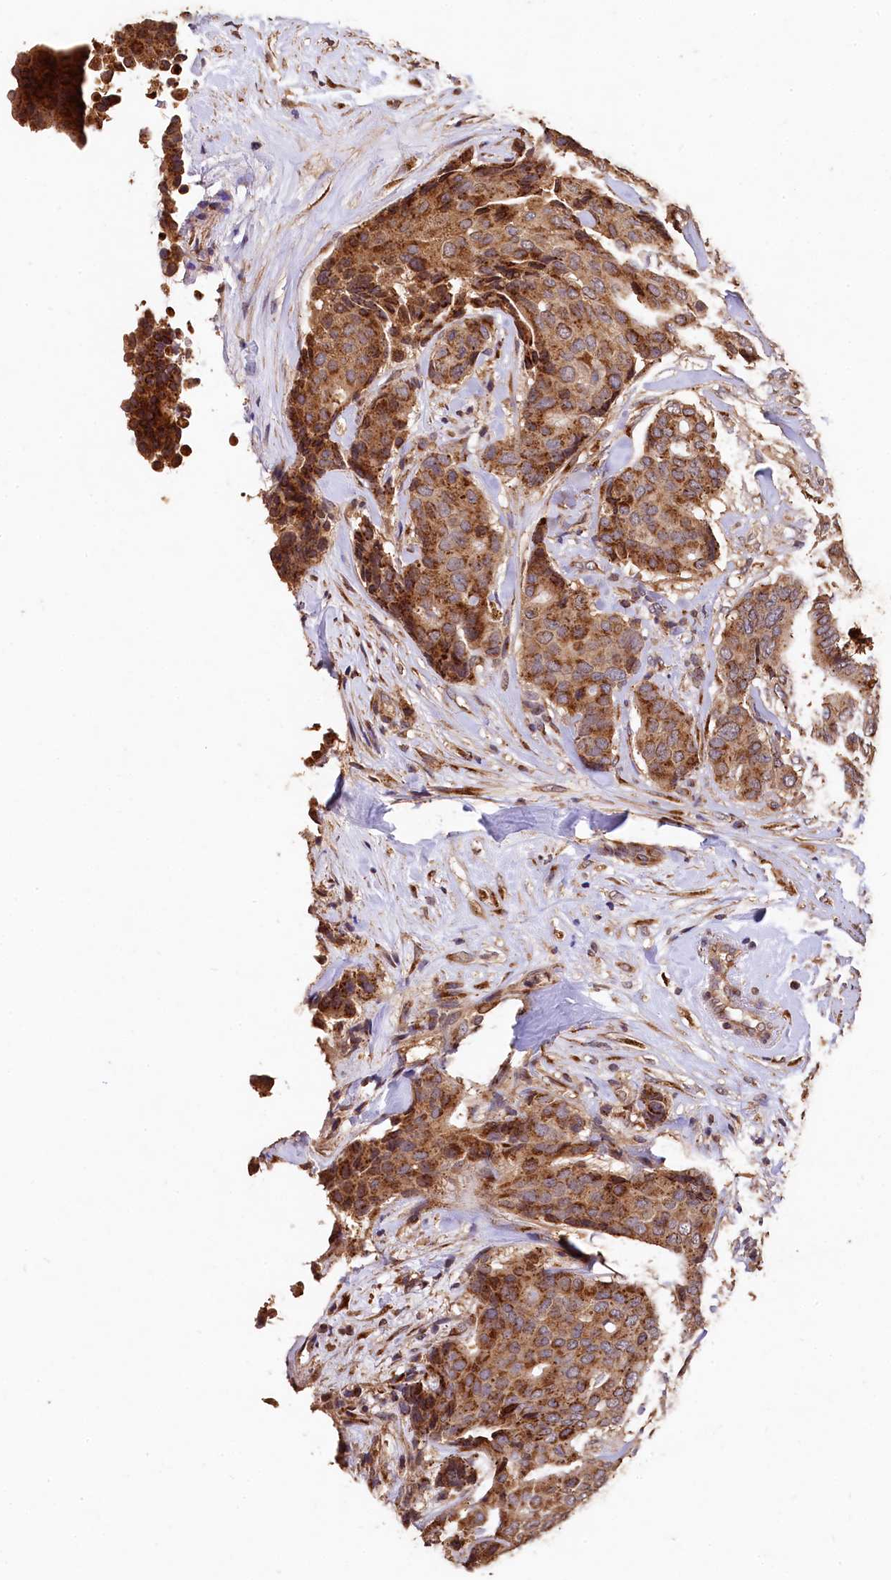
{"staining": {"intensity": "strong", "quantity": ">75%", "location": "cytoplasmic/membranous"}, "tissue": "breast cancer", "cell_type": "Tumor cells", "image_type": "cancer", "snomed": [{"axis": "morphology", "description": "Duct carcinoma"}, {"axis": "topography", "description": "Breast"}], "caption": "Strong cytoplasmic/membranous positivity is seen in approximately >75% of tumor cells in breast cancer.", "gene": "LSM4", "patient": {"sex": "female", "age": 75}}